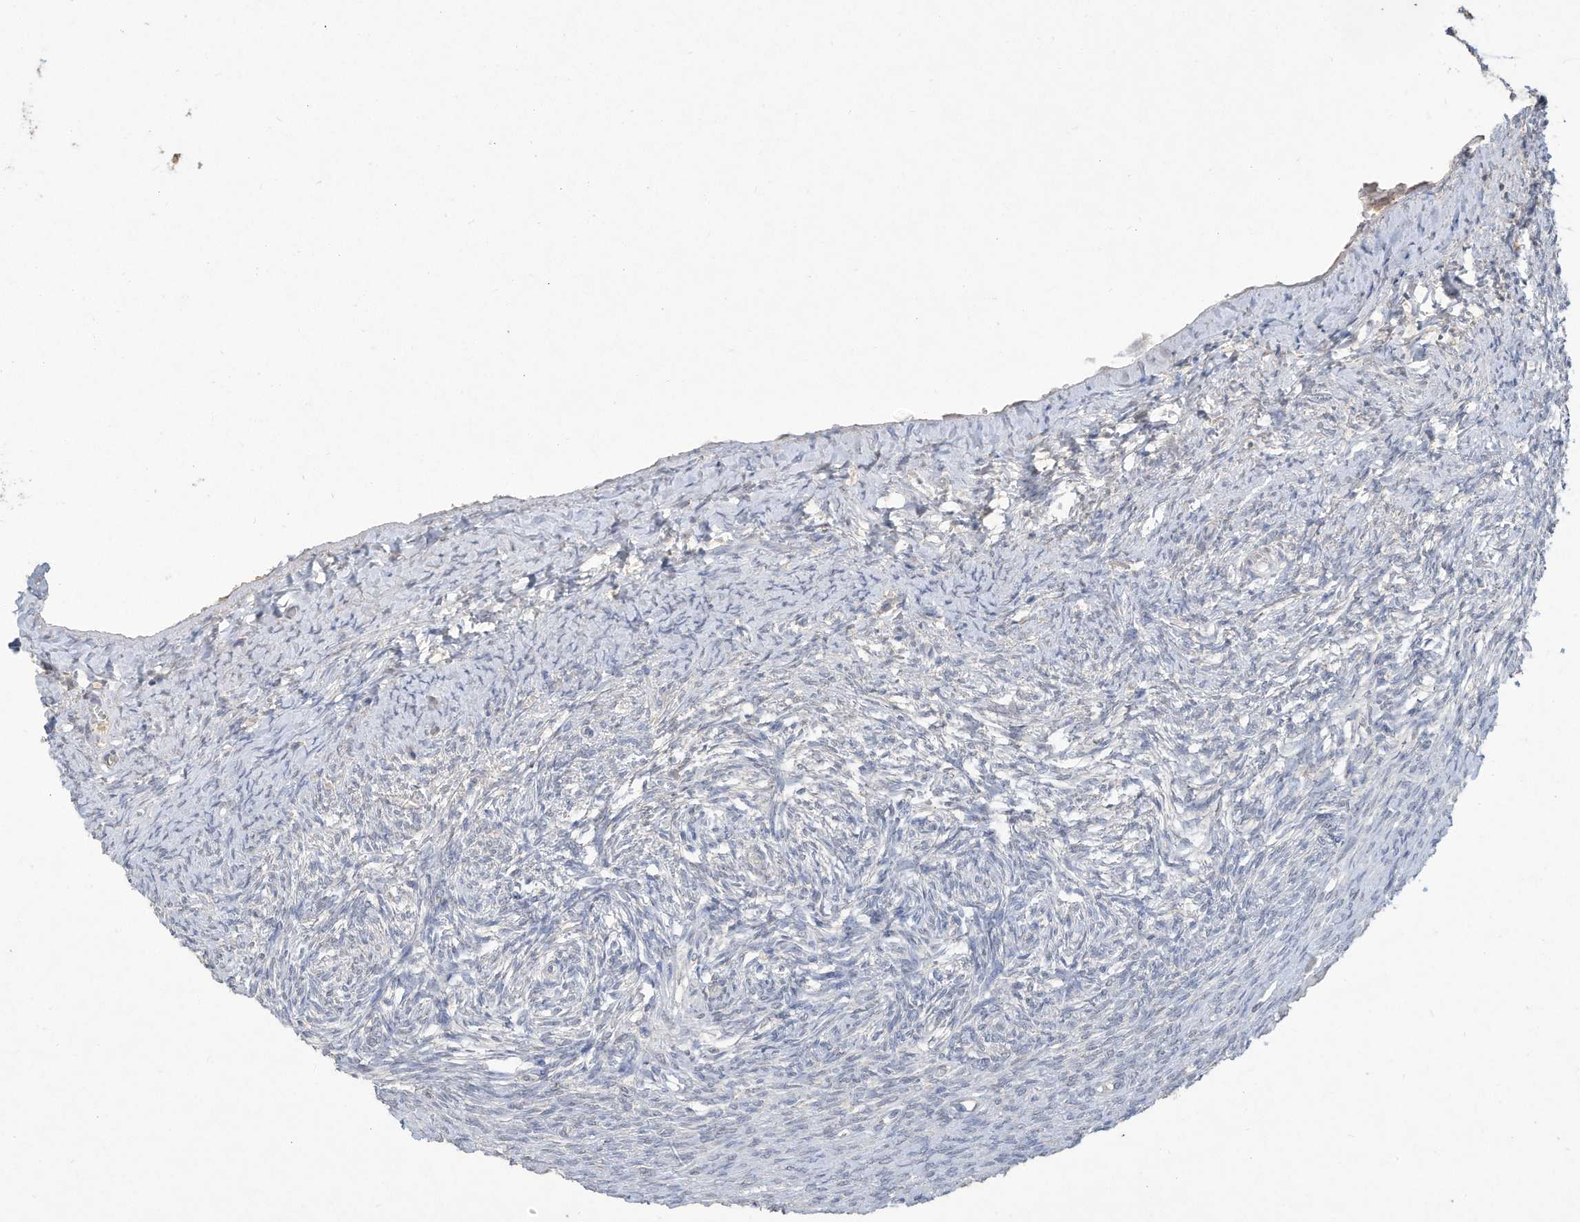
{"staining": {"intensity": "weak", "quantity": "<25%", "location": "cytoplasmic/membranous"}, "tissue": "ovary", "cell_type": "Follicle cells", "image_type": "normal", "snomed": [{"axis": "morphology", "description": "Adenocarcinoma, NOS"}, {"axis": "topography", "description": "Endometrium"}], "caption": "DAB (3,3'-diaminobenzidine) immunohistochemical staining of unremarkable ovary displays no significant staining in follicle cells.", "gene": "HAS3", "patient": {"sex": "female", "age": 32}}